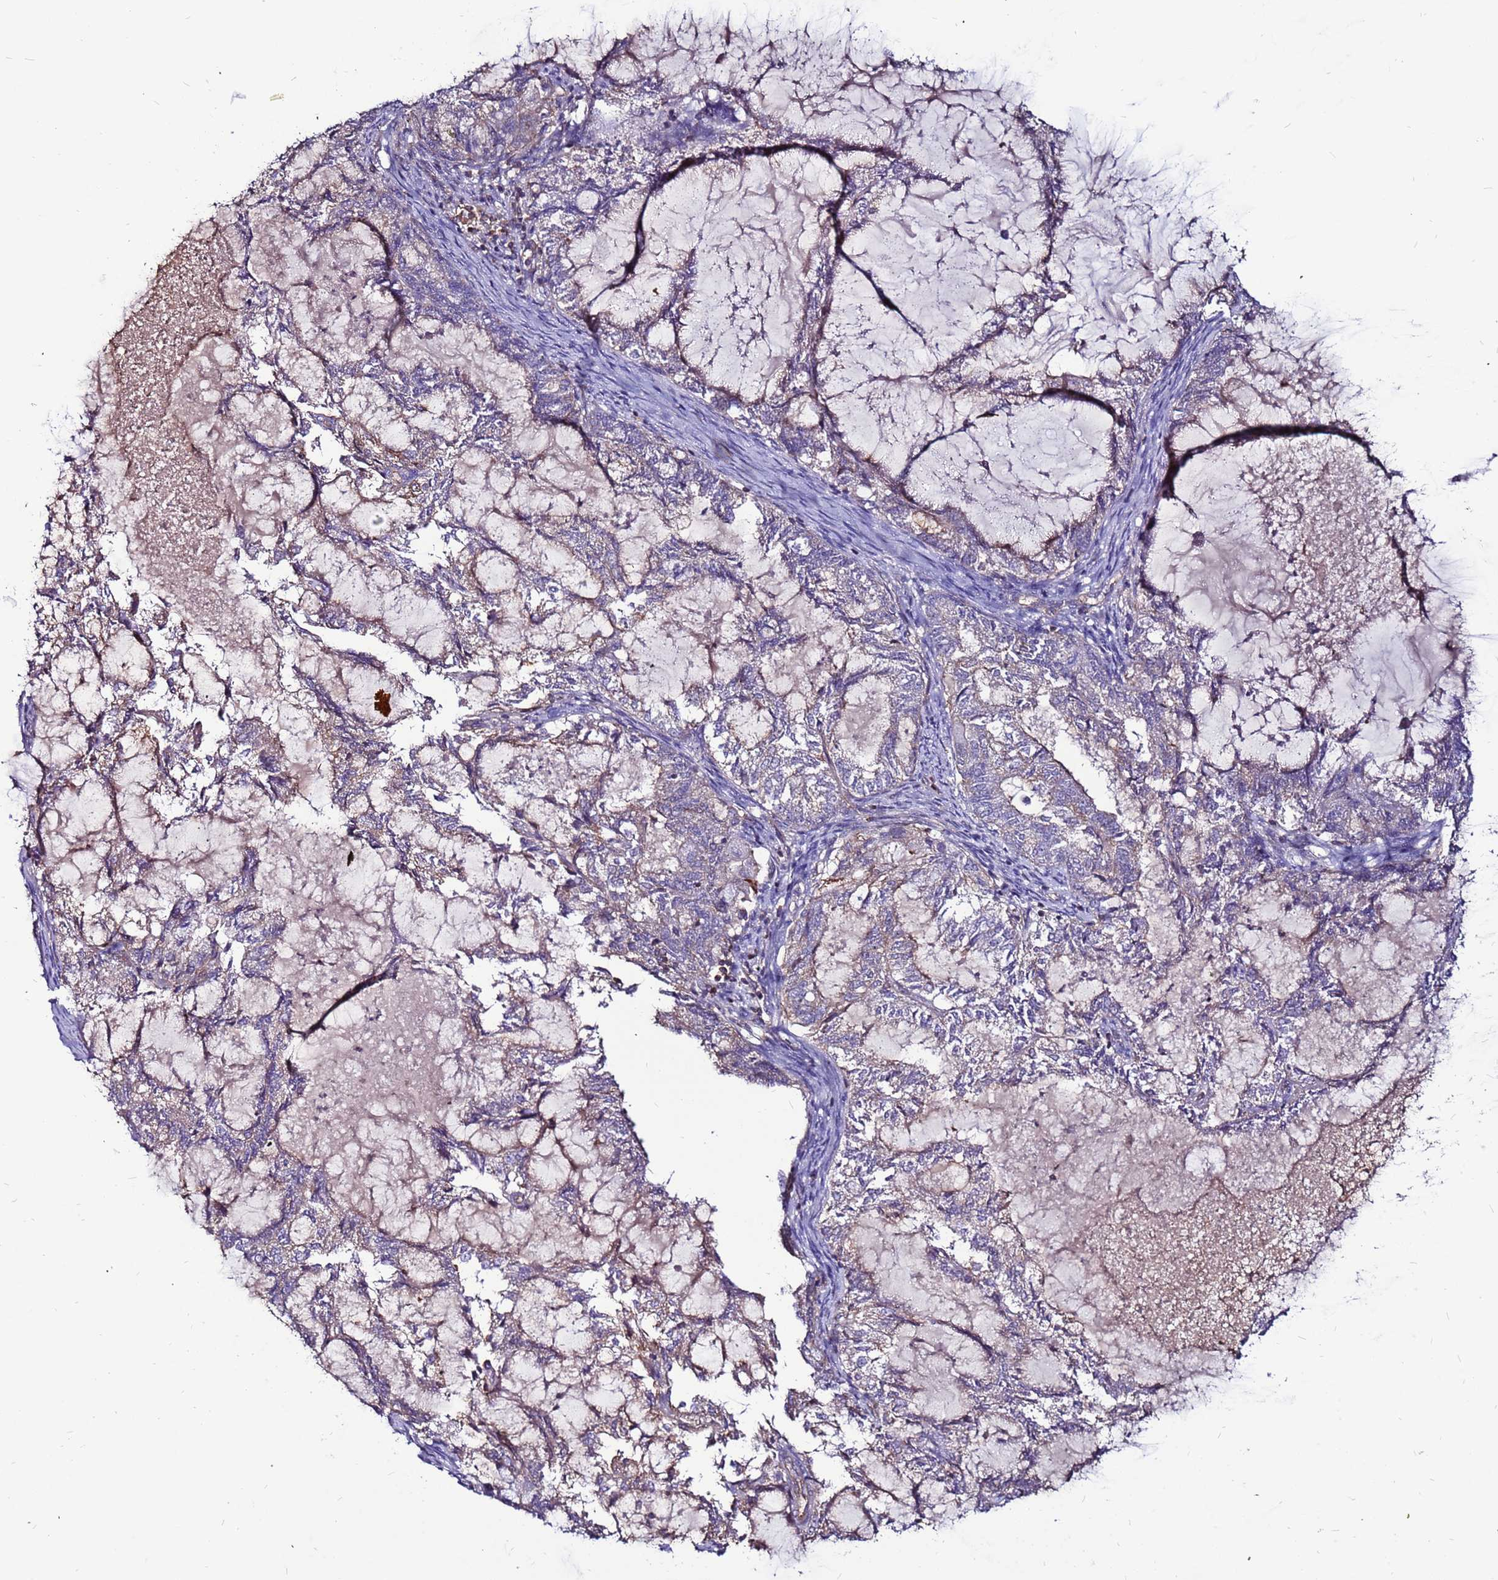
{"staining": {"intensity": "moderate", "quantity": "<25%", "location": "cytoplasmic/membranous"}, "tissue": "endometrial cancer", "cell_type": "Tumor cells", "image_type": "cancer", "snomed": [{"axis": "morphology", "description": "Adenocarcinoma, NOS"}, {"axis": "topography", "description": "Endometrium"}], "caption": "A histopathology image of endometrial cancer stained for a protein exhibits moderate cytoplasmic/membranous brown staining in tumor cells. Immunohistochemistry (ihc) stains the protein of interest in brown and the nuclei are stained blue.", "gene": "NRN1L", "patient": {"sex": "female", "age": 86}}